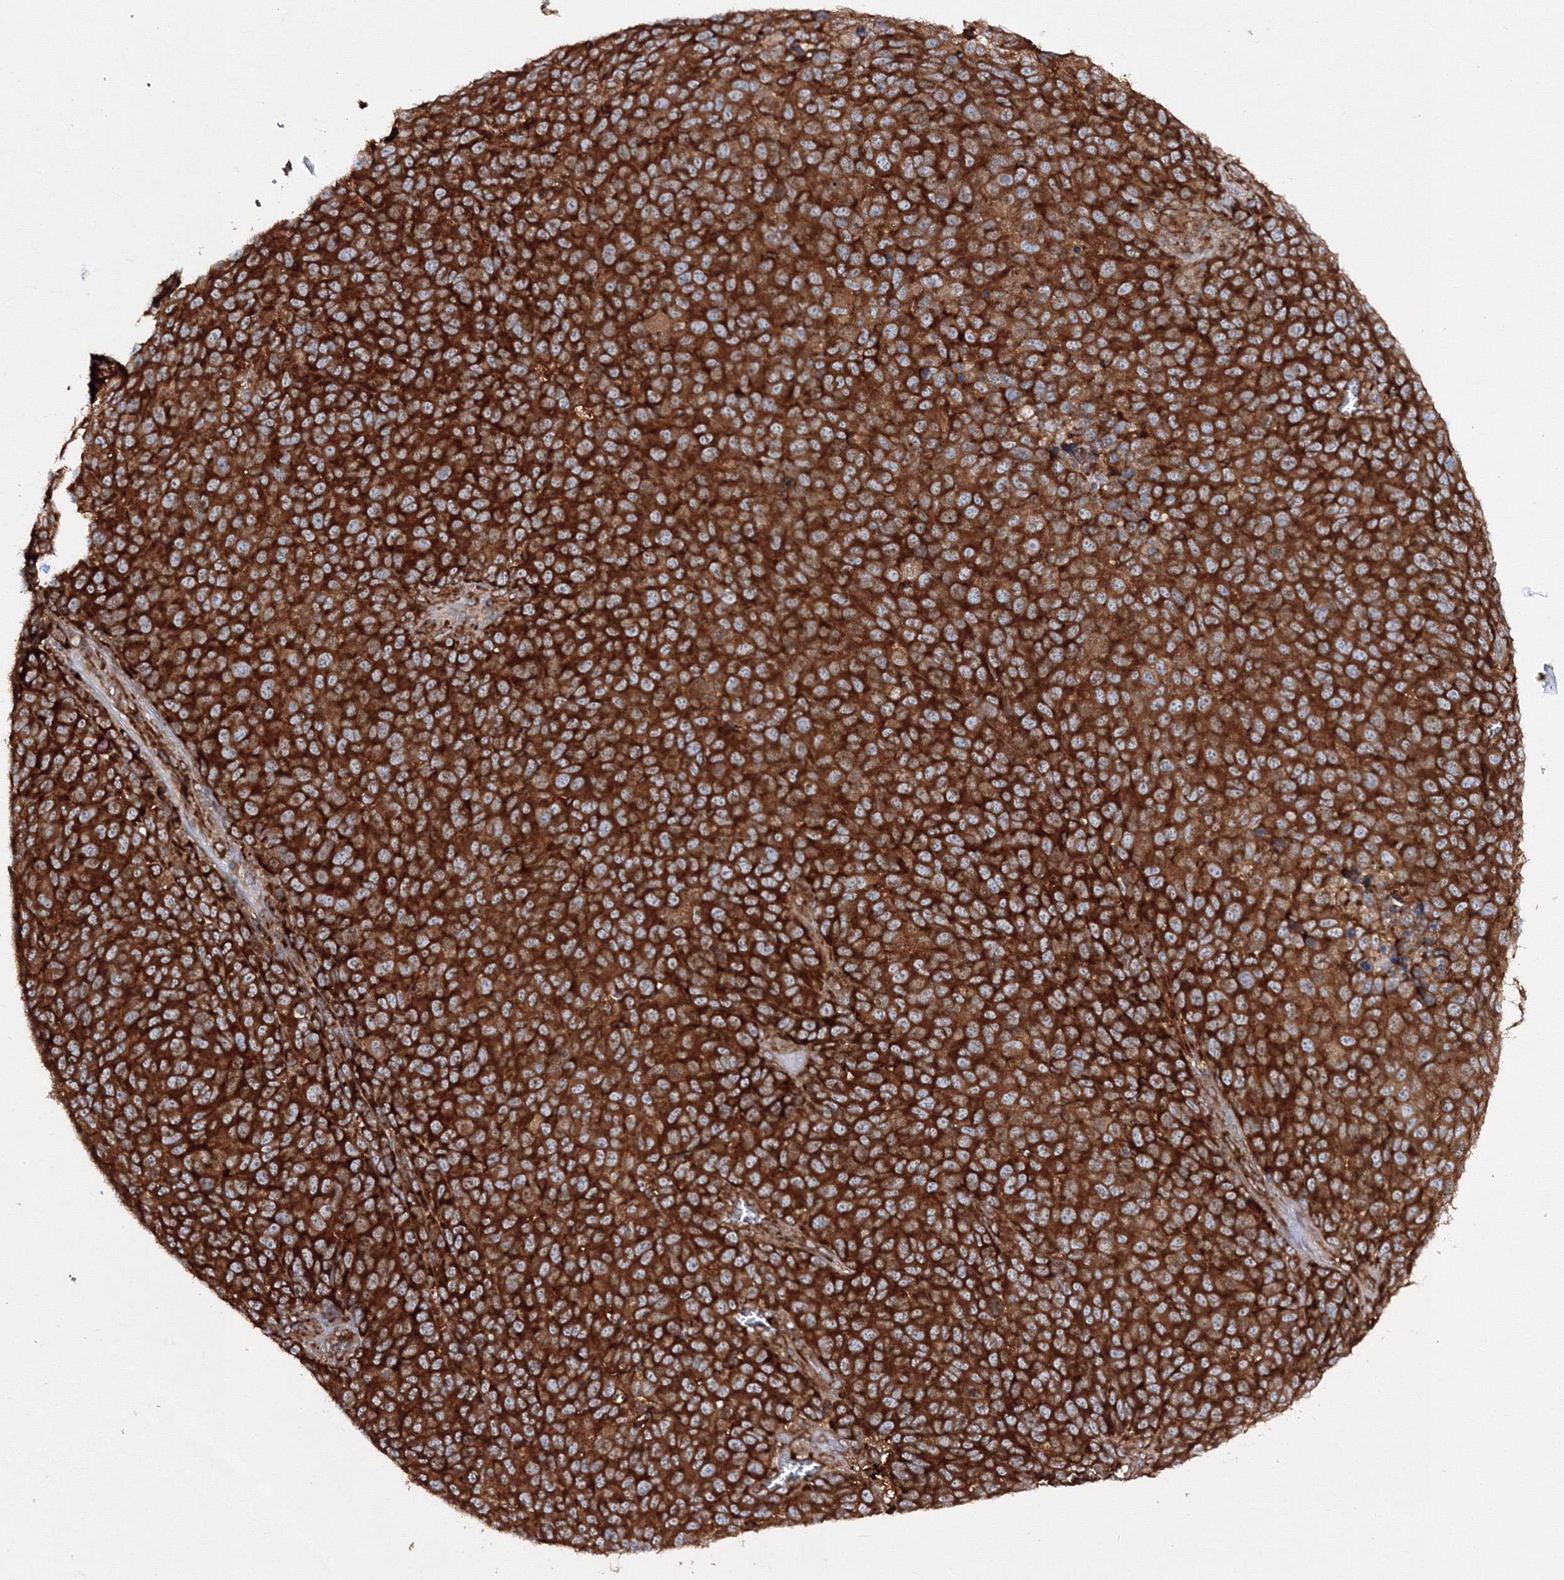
{"staining": {"intensity": "strong", "quantity": ">75%", "location": "cytoplasmic/membranous"}, "tissue": "melanoma", "cell_type": "Tumor cells", "image_type": "cancer", "snomed": [{"axis": "morphology", "description": "Malignant melanoma, NOS"}, {"axis": "topography", "description": "Skin"}], "caption": "Tumor cells demonstrate strong cytoplasmic/membranous staining in approximately >75% of cells in malignant melanoma. Using DAB (brown) and hematoxylin (blue) stains, captured at high magnification using brightfield microscopy.", "gene": "HARS1", "patient": {"sex": "male", "age": 49}}